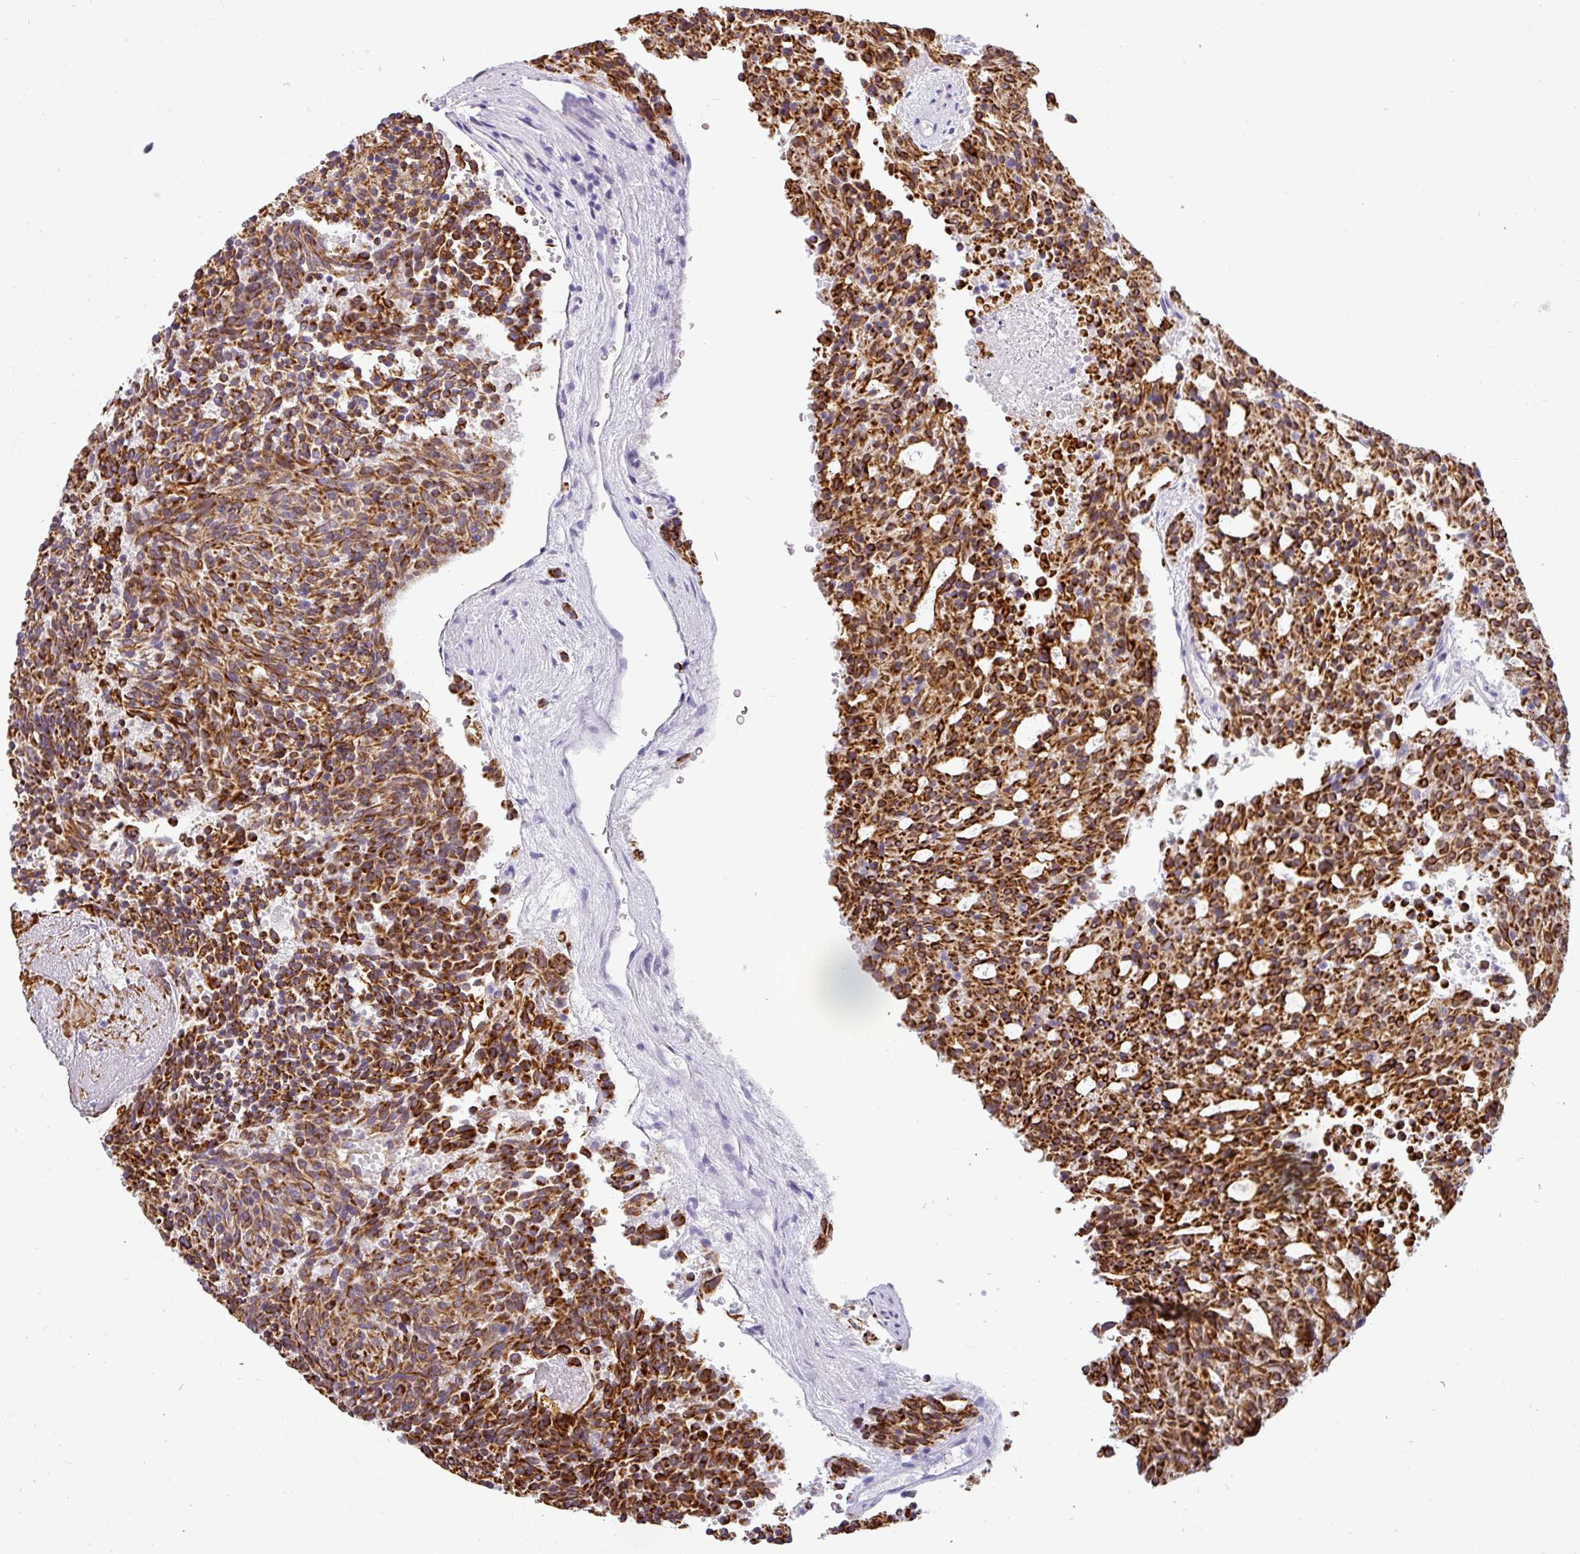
{"staining": {"intensity": "strong", "quantity": ">75%", "location": "cytoplasmic/membranous"}, "tissue": "carcinoid", "cell_type": "Tumor cells", "image_type": "cancer", "snomed": [{"axis": "morphology", "description": "Carcinoid, malignant, NOS"}, {"axis": "topography", "description": "Pancreas"}], "caption": "Carcinoid tissue exhibits strong cytoplasmic/membranous expression in about >75% of tumor cells", "gene": "ASXL3", "patient": {"sex": "female", "age": 54}}